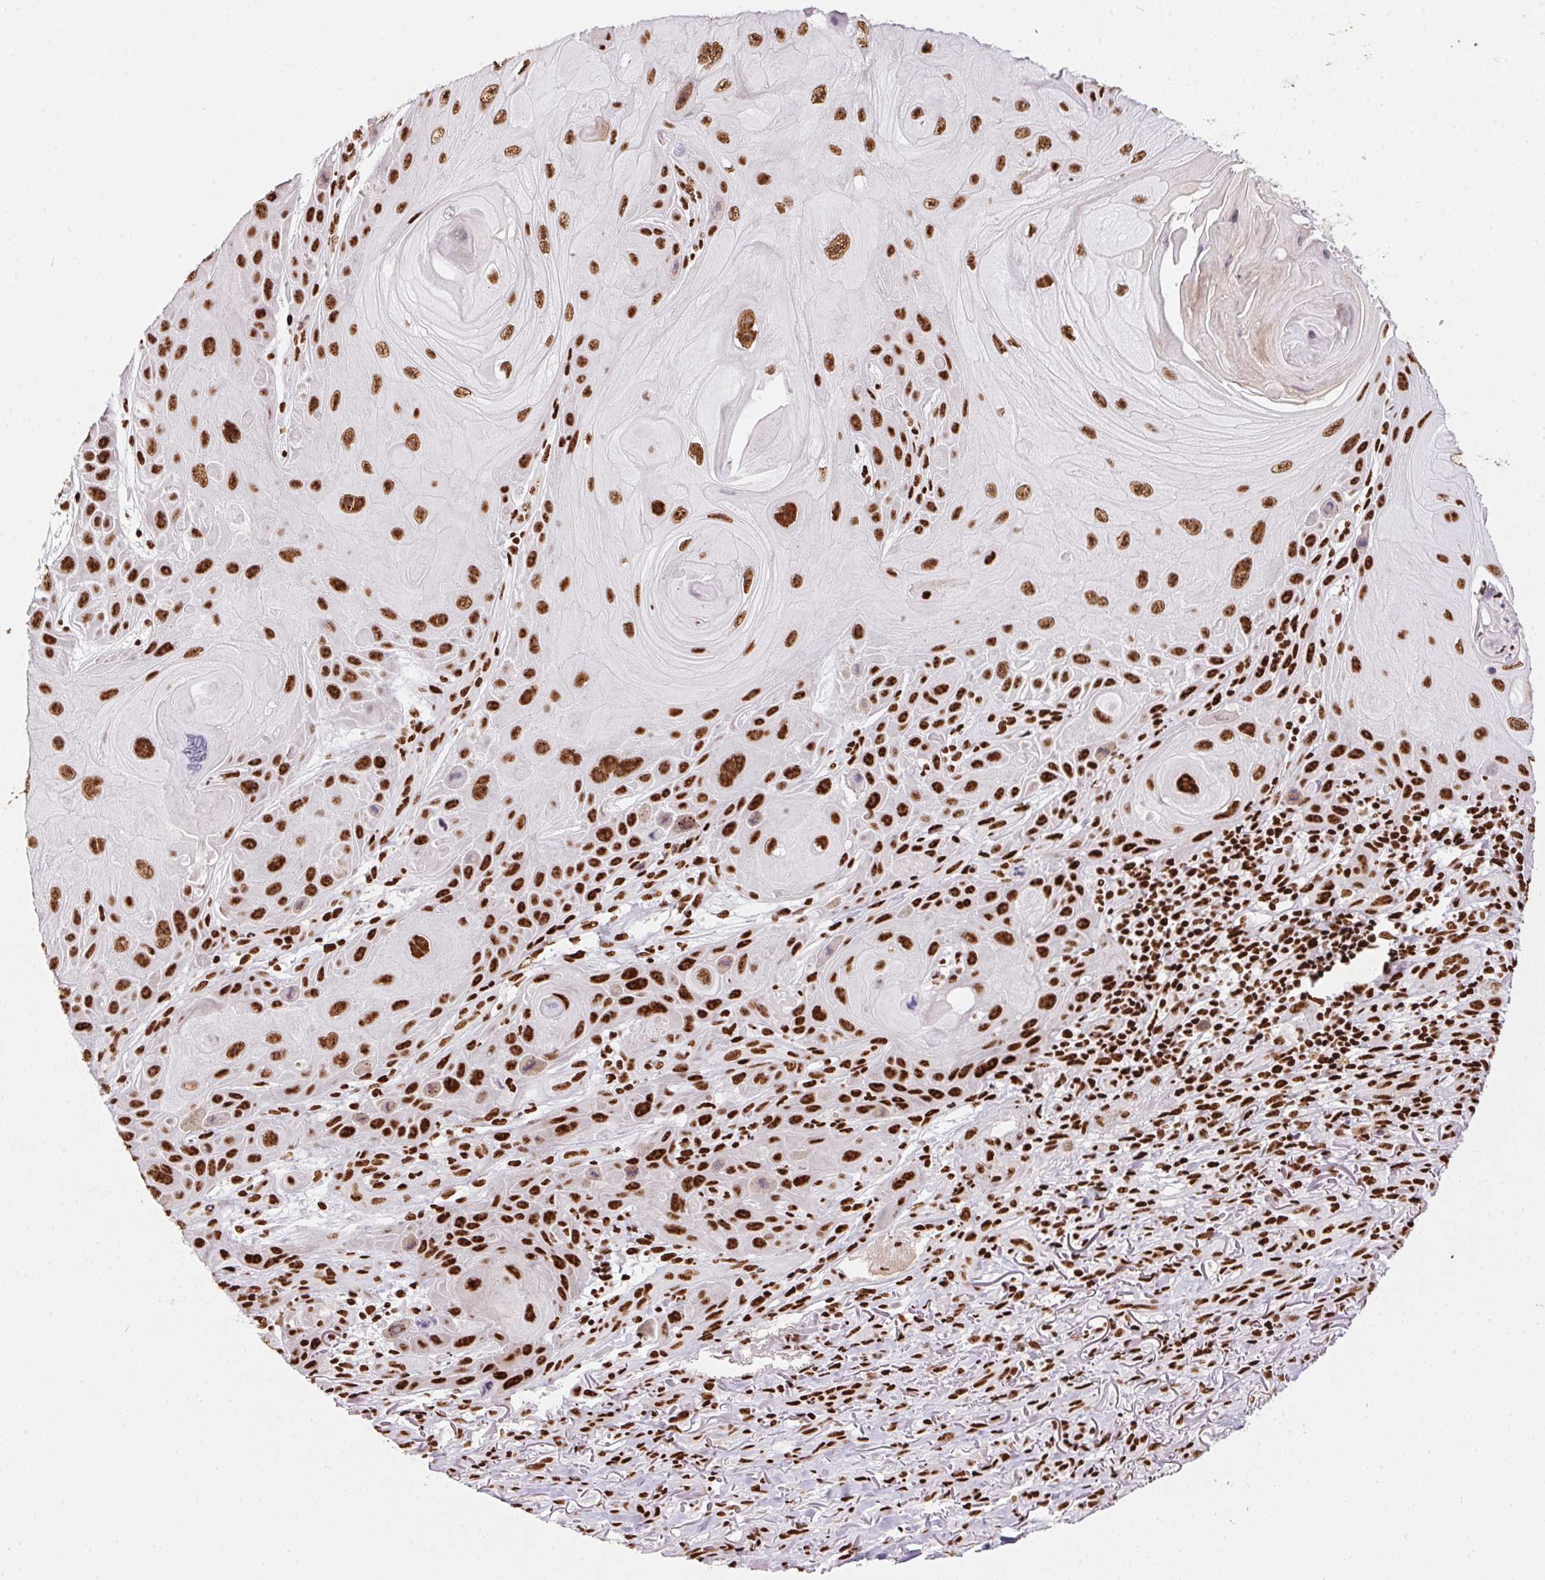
{"staining": {"intensity": "strong", "quantity": ">75%", "location": "nuclear"}, "tissue": "skin cancer", "cell_type": "Tumor cells", "image_type": "cancer", "snomed": [{"axis": "morphology", "description": "Squamous cell carcinoma, NOS"}, {"axis": "topography", "description": "Skin"}], "caption": "Squamous cell carcinoma (skin) stained for a protein reveals strong nuclear positivity in tumor cells.", "gene": "PAGE3", "patient": {"sex": "female", "age": 94}}